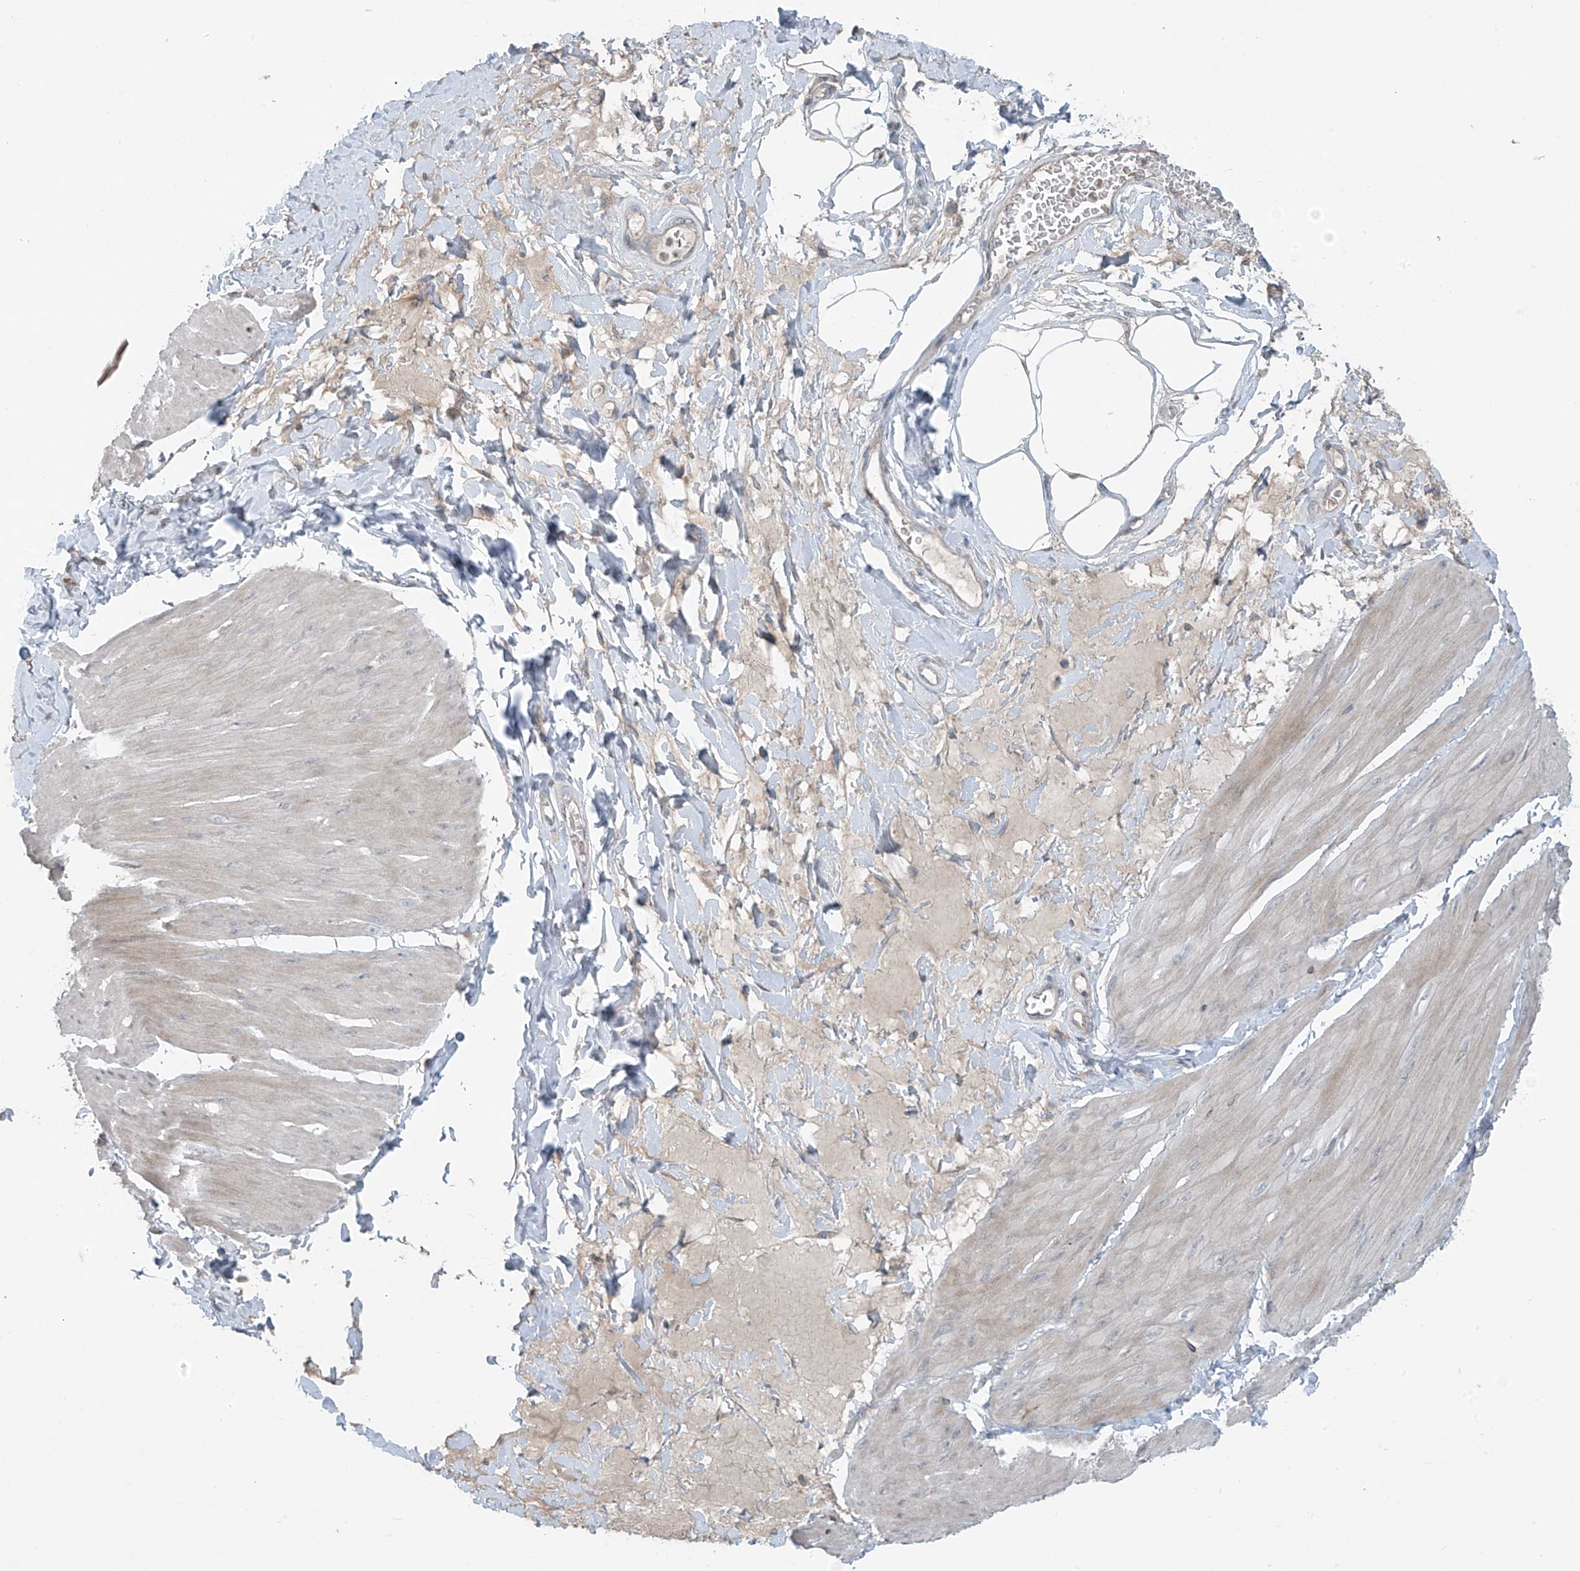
{"staining": {"intensity": "weak", "quantity": "25%-75%", "location": "nuclear"}, "tissue": "smooth muscle", "cell_type": "Smooth muscle cells", "image_type": "normal", "snomed": [{"axis": "morphology", "description": "Urothelial carcinoma, High grade"}, {"axis": "topography", "description": "Urinary bladder"}], "caption": "Immunohistochemistry of benign smooth muscle exhibits low levels of weak nuclear staining in about 25%-75% of smooth muscle cells.", "gene": "HOXA11", "patient": {"sex": "male", "age": 46}}